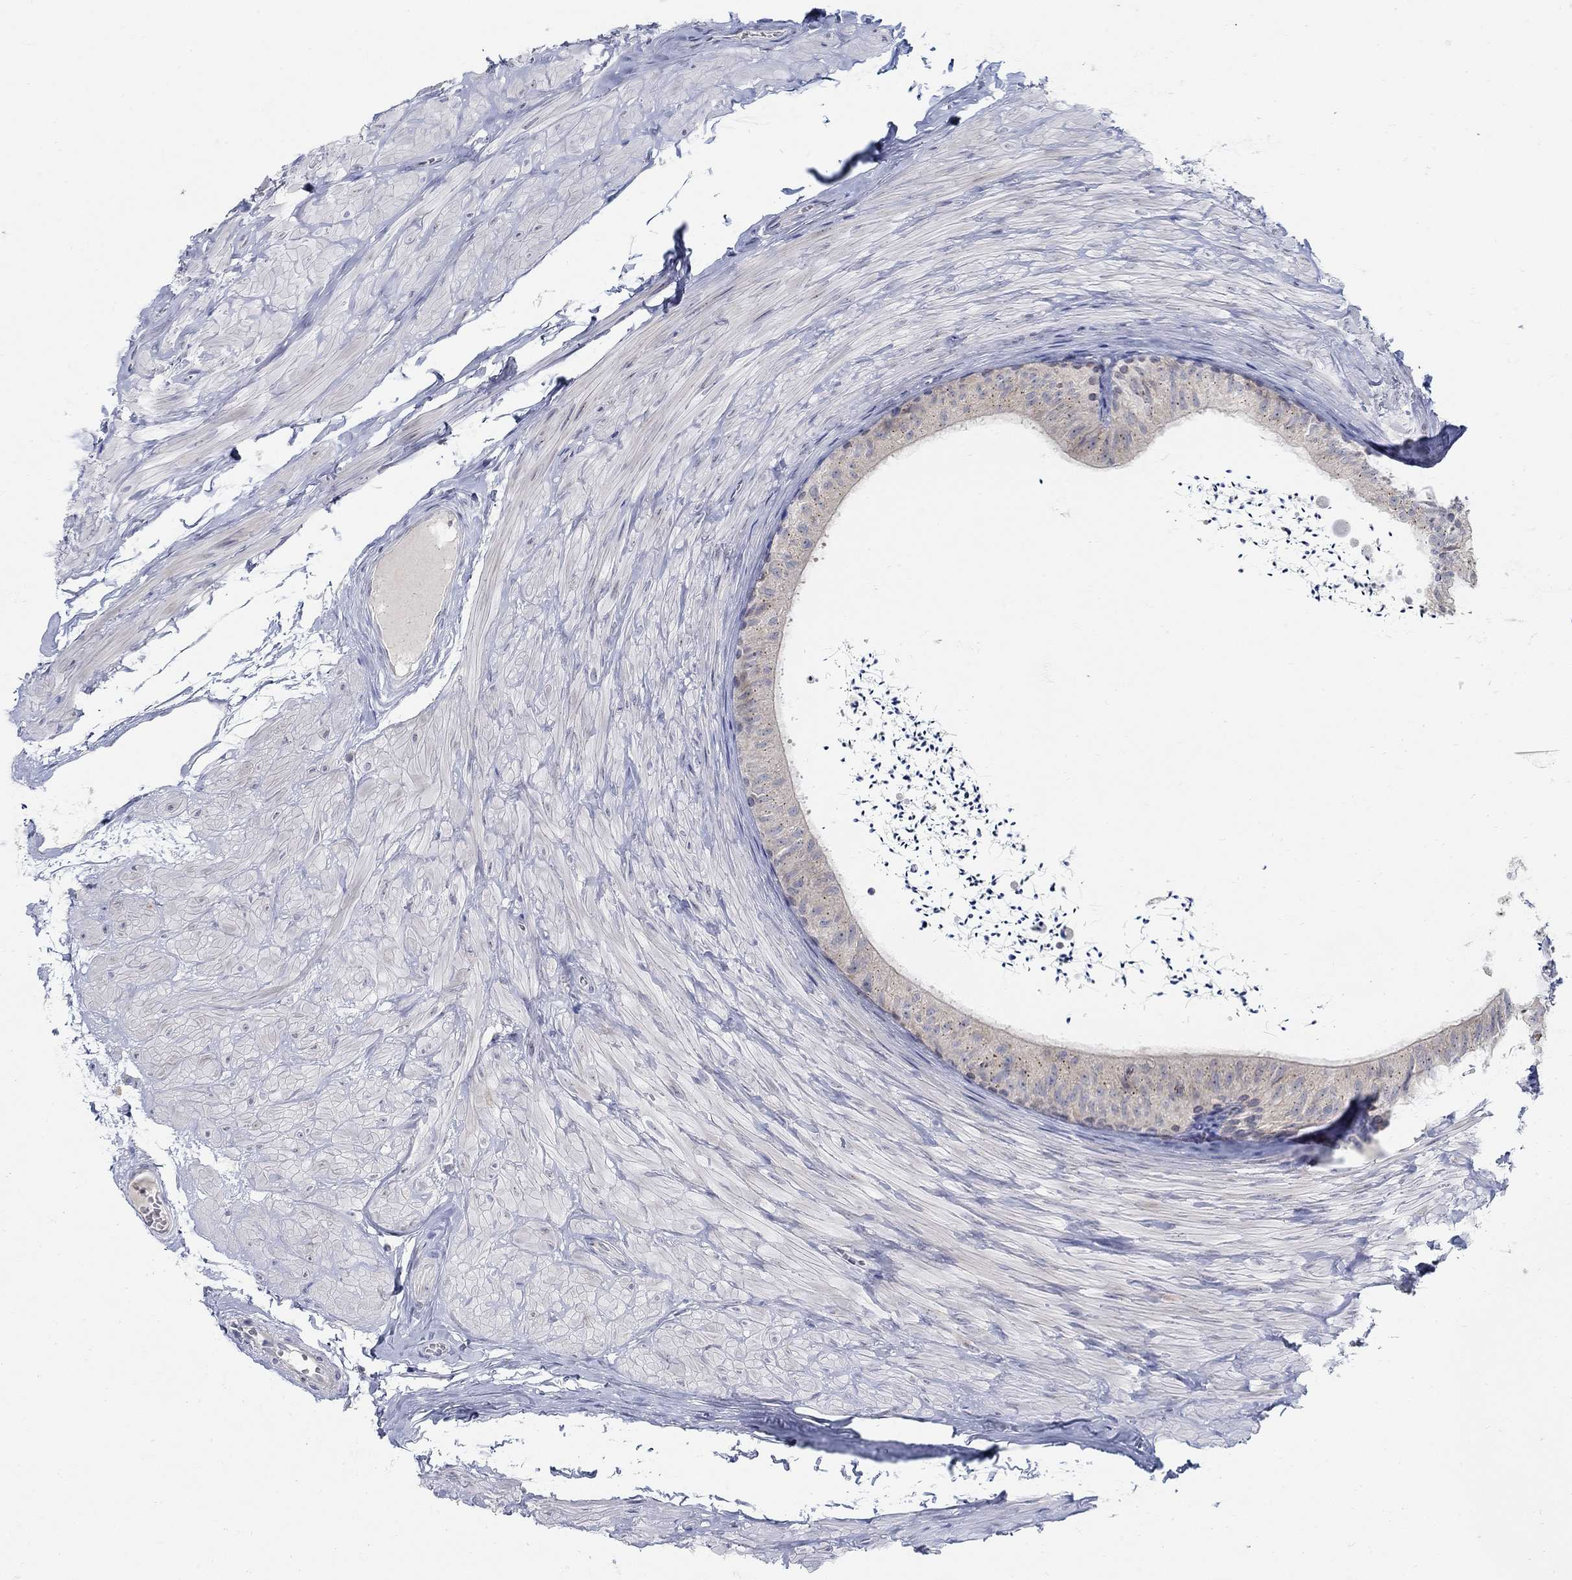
{"staining": {"intensity": "weak", "quantity": "<25%", "location": "cytoplasmic/membranous"}, "tissue": "epididymis", "cell_type": "Glandular cells", "image_type": "normal", "snomed": [{"axis": "morphology", "description": "Normal tissue, NOS"}, {"axis": "topography", "description": "Epididymis"}], "caption": "Epididymis stained for a protein using immunohistochemistry (IHC) demonstrates no staining glandular cells.", "gene": "ANO7", "patient": {"sex": "male", "age": 32}}